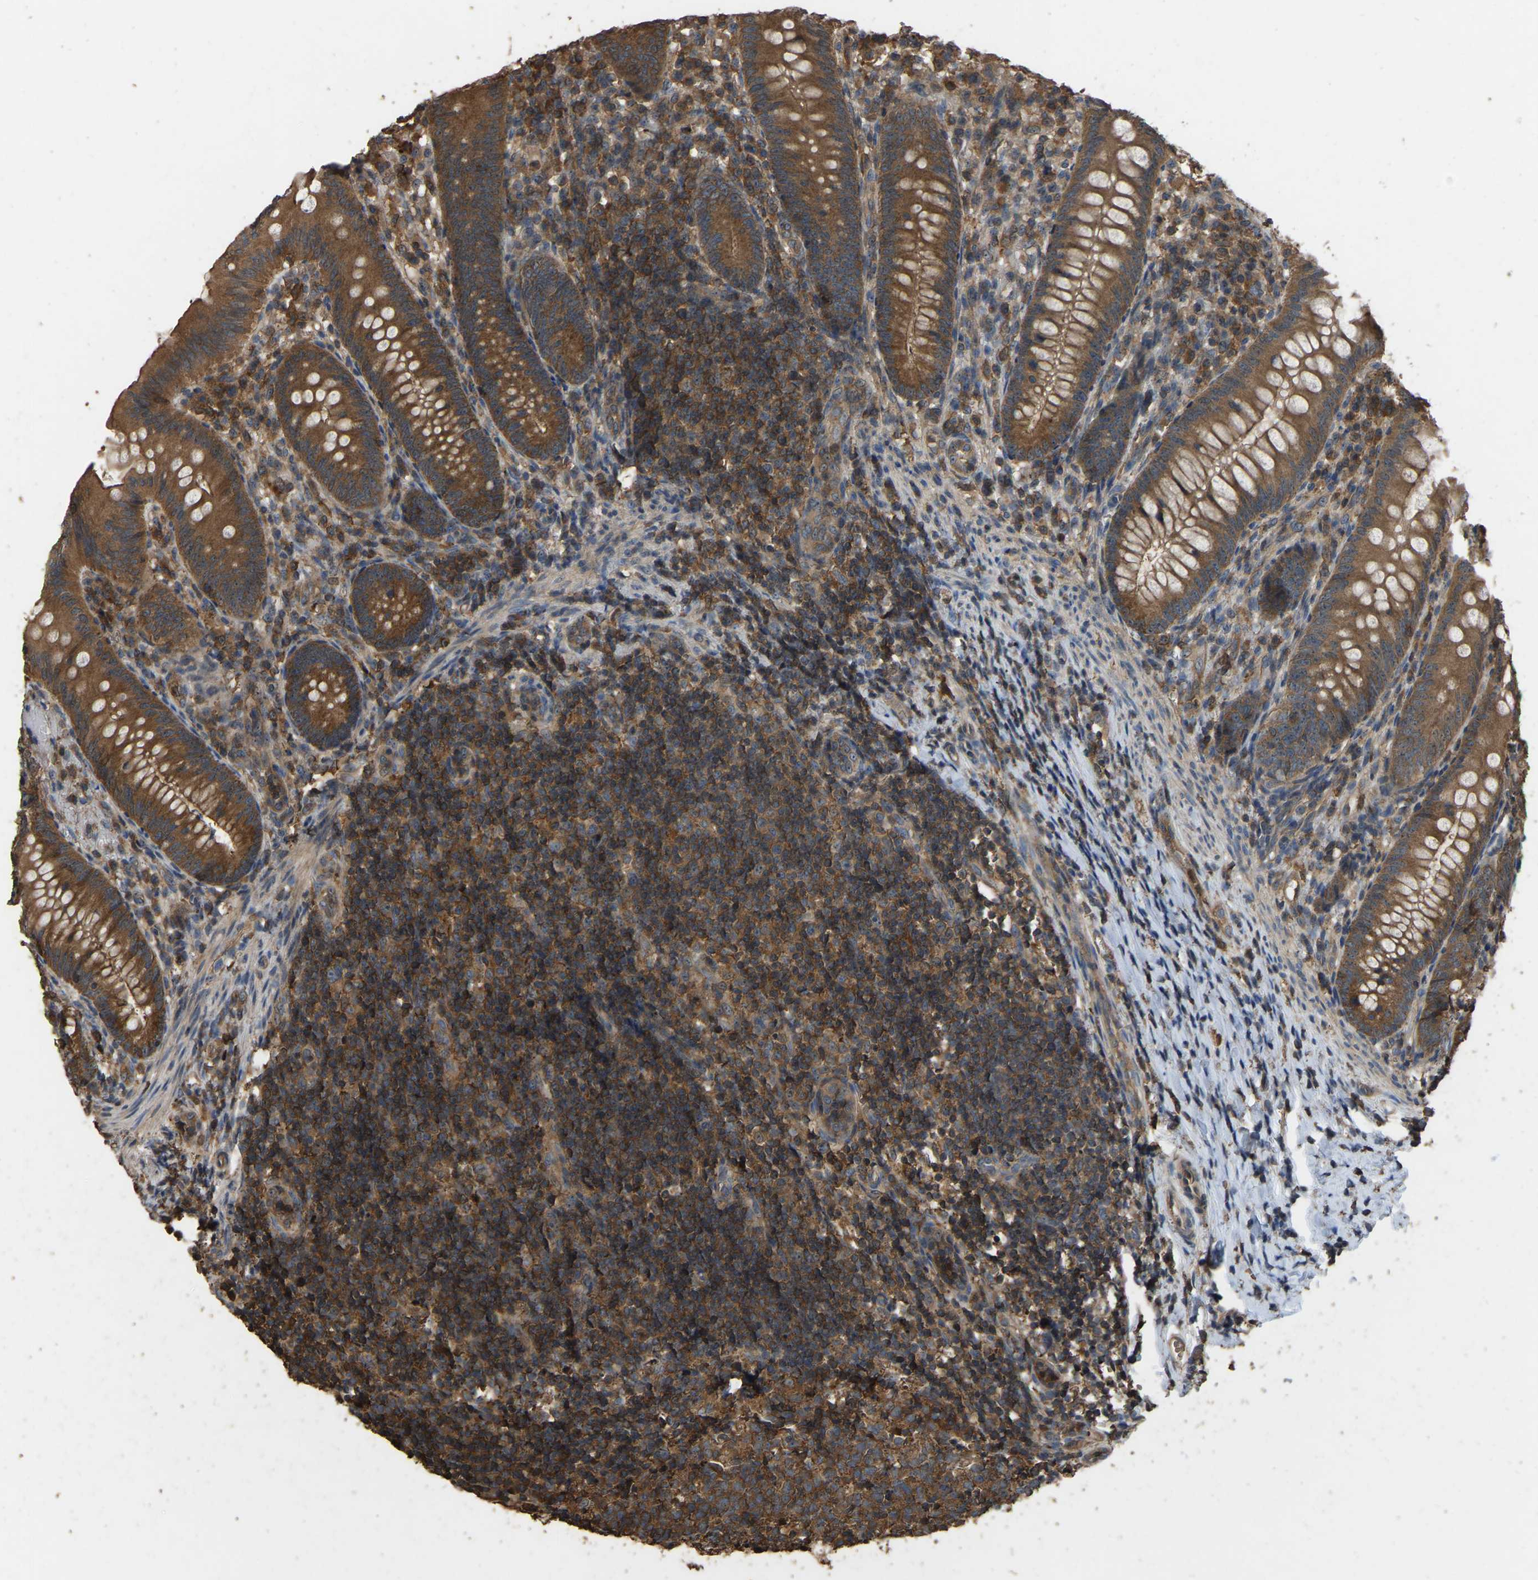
{"staining": {"intensity": "moderate", "quantity": ">75%", "location": "cytoplasmic/membranous"}, "tissue": "appendix", "cell_type": "Glandular cells", "image_type": "normal", "snomed": [{"axis": "morphology", "description": "Normal tissue, NOS"}, {"axis": "topography", "description": "Appendix"}], "caption": "High-magnification brightfield microscopy of benign appendix stained with DAB (3,3'-diaminobenzidine) (brown) and counterstained with hematoxylin (blue). glandular cells exhibit moderate cytoplasmic/membranous positivity is present in approximately>75% of cells. (Brightfield microscopy of DAB IHC at high magnification).", "gene": "FHIT", "patient": {"sex": "male", "age": 1}}